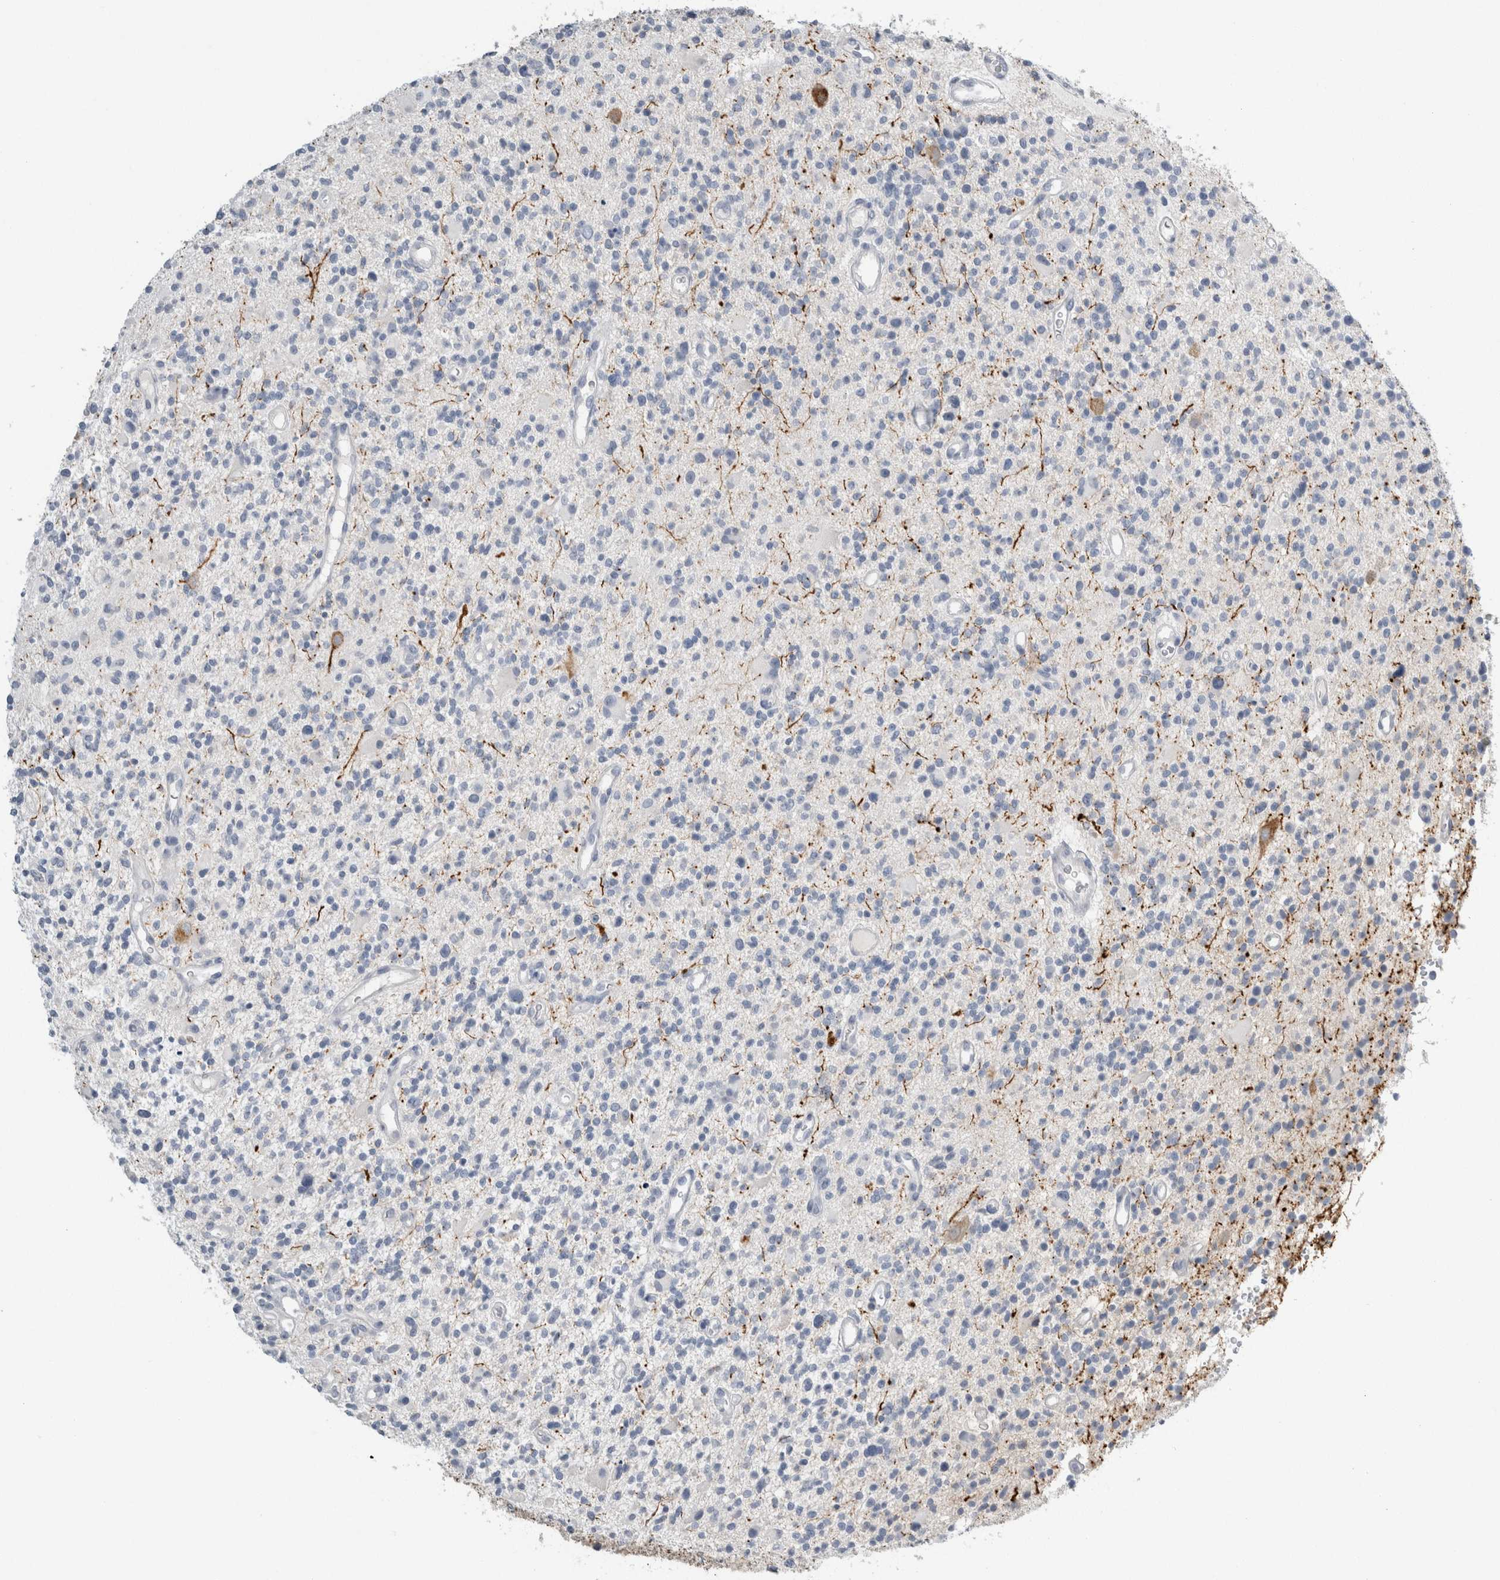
{"staining": {"intensity": "negative", "quantity": "none", "location": "none"}, "tissue": "glioma", "cell_type": "Tumor cells", "image_type": "cancer", "snomed": [{"axis": "morphology", "description": "Glioma, malignant, High grade"}, {"axis": "topography", "description": "Brain"}], "caption": "Tumor cells are negative for brown protein staining in malignant high-grade glioma.", "gene": "NEFM", "patient": {"sex": "male", "age": 48}}